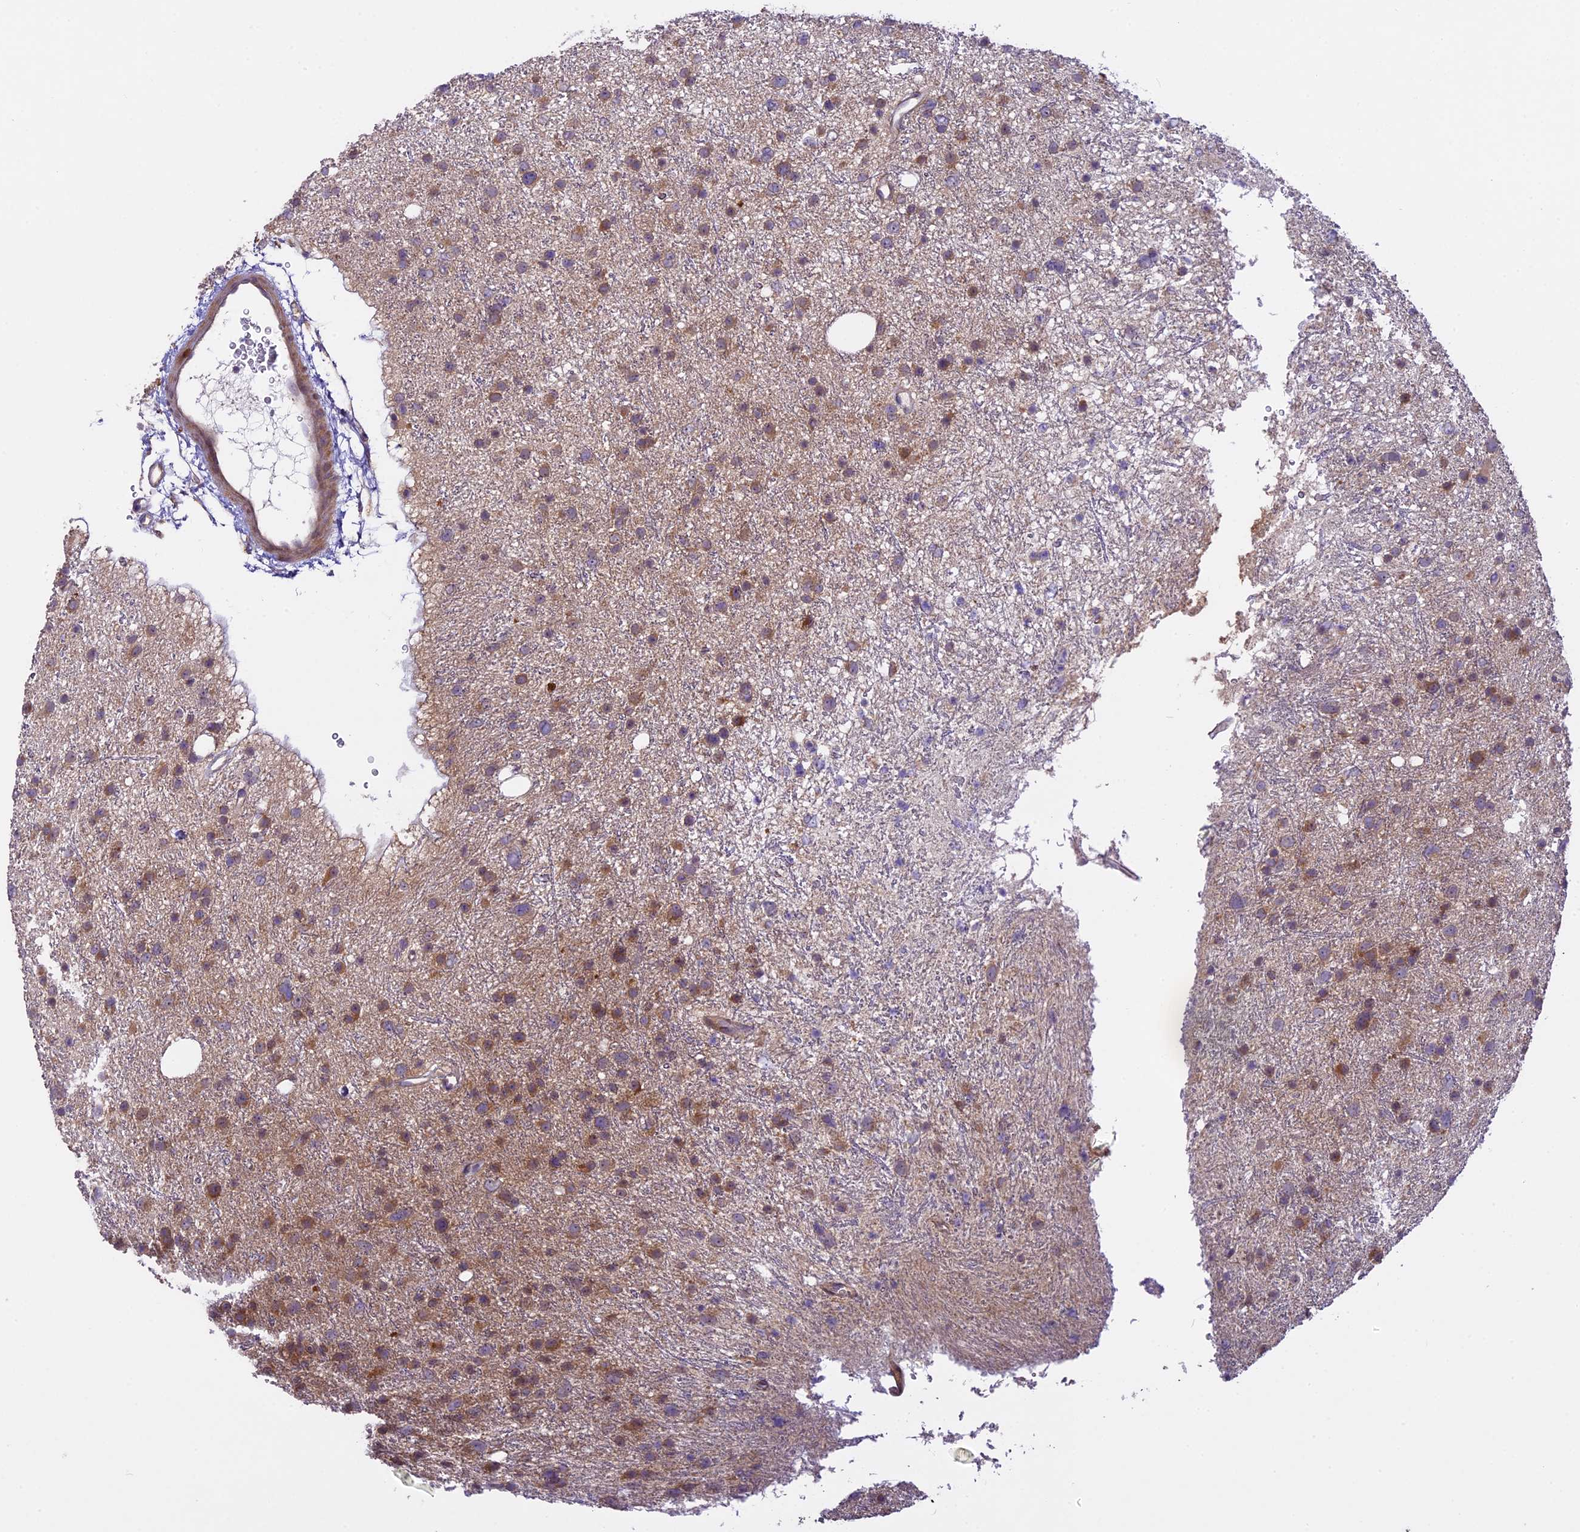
{"staining": {"intensity": "moderate", "quantity": ">75%", "location": "cytoplasmic/membranous"}, "tissue": "glioma", "cell_type": "Tumor cells", "image_type": "cancer", "snomed": [{"axis": "morphology", "description": "Glioma, malignant, Low grade"}, {"axis": "topography", "description": "Cerebral cortex"}], "caption": "Brown immunohistochemical staining in human glioma shows moderate cytoplasmic/membranous expression in about >75% of tumor cells.", "gene": "SPIRE1", "patient": {"sex": "female", "age": 39}}